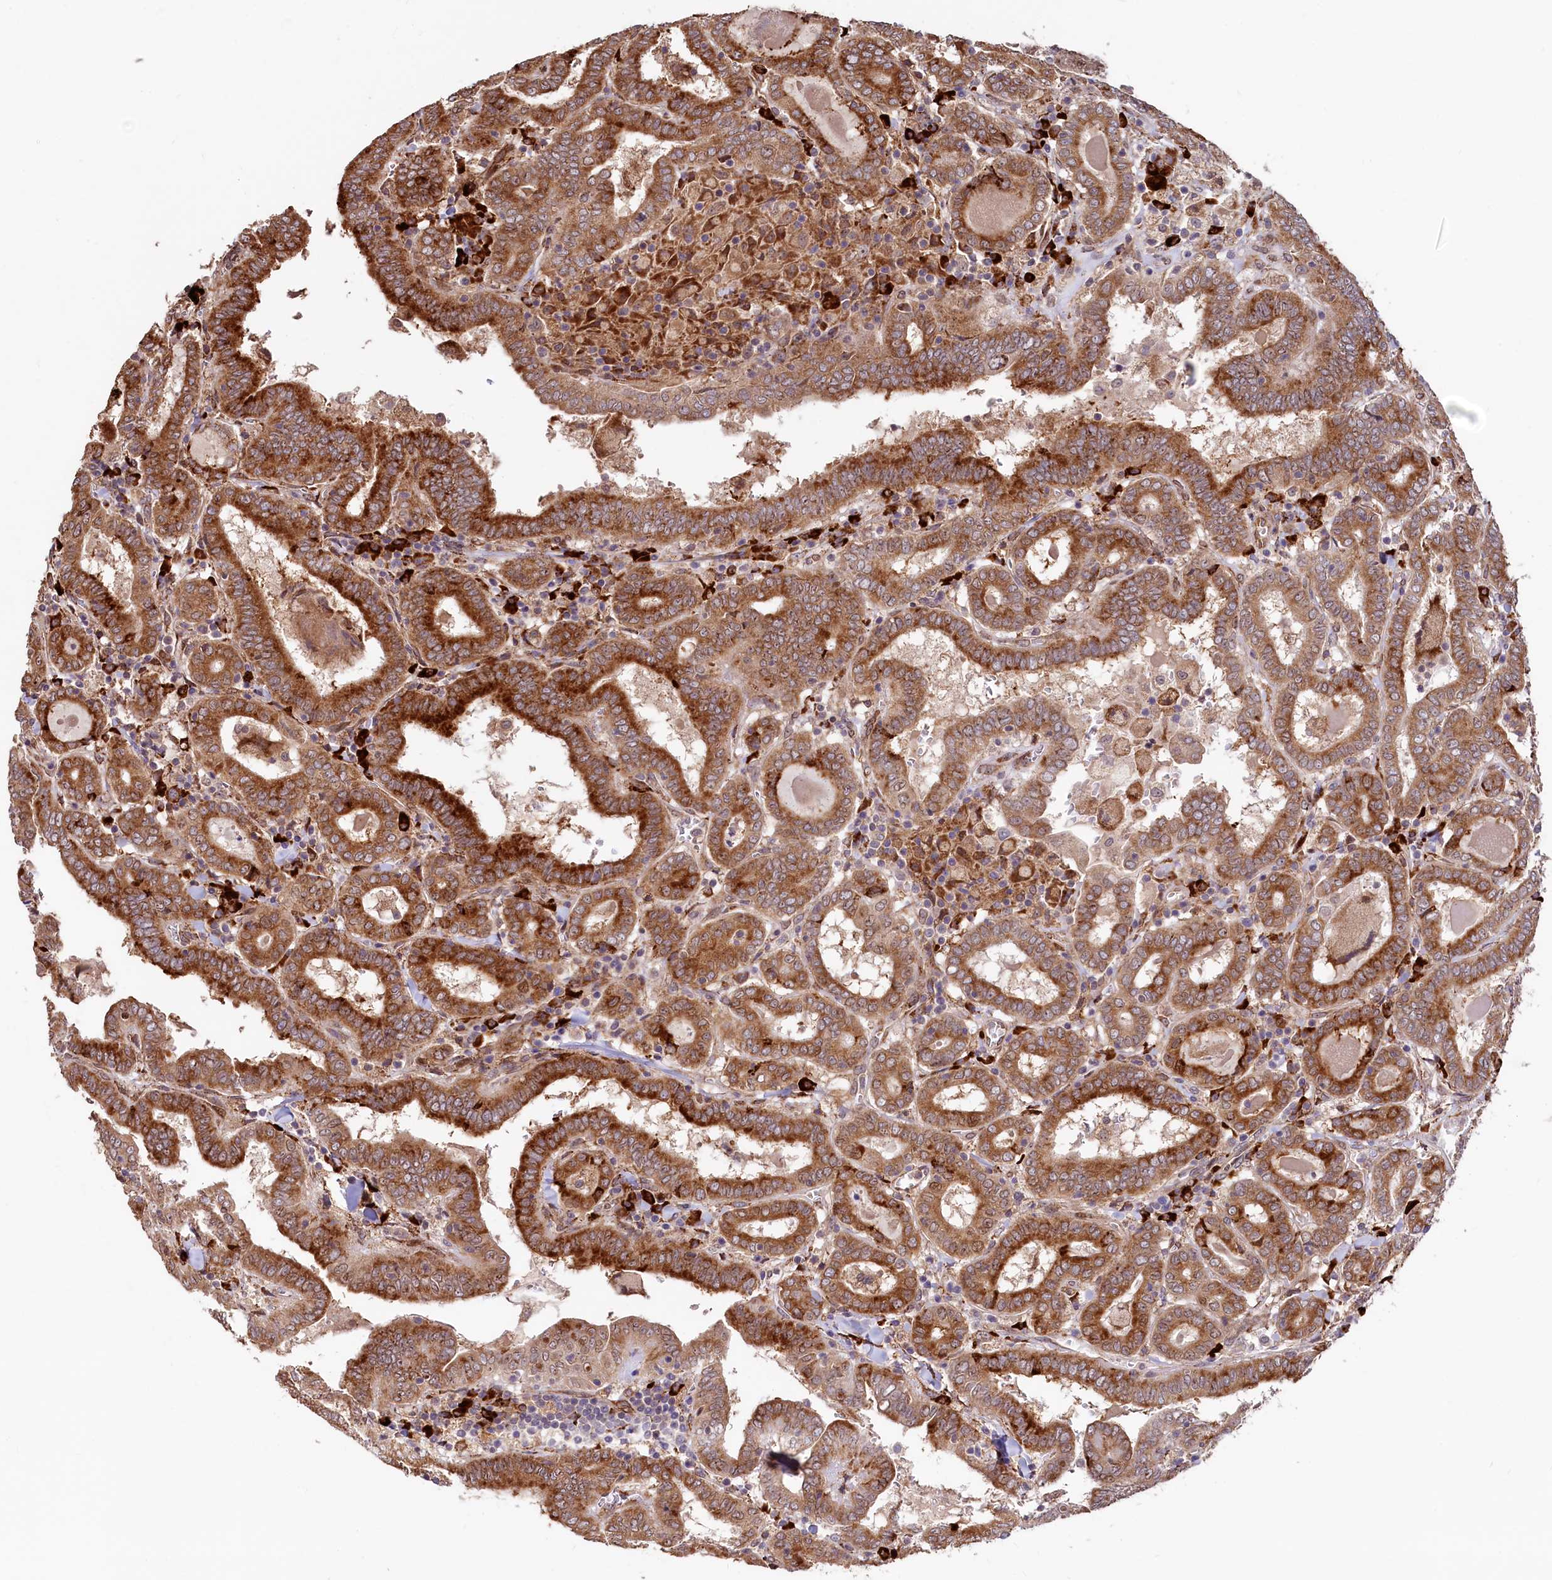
{"staining": {"intensity": "moderate", "quantity": ">75%", "location": "cytoplasmic/membranous,nuclear"}, "tissue": "thyroid cancer", "cell_type": "Tumor cells", "image_type": "cancer", "snomed": [{"axis": "morphology", "description": "Papillary adenocarcinoma, NOS"}, {"axis": "topography", "description": "Thyroid gland"}], "caption": "A brown stain highlights moderate cytoplasmic/membranous and nuclear expression of a protein in human papillary adenocarcinoma (thyroid) tumor cells.", "gene": "C5orf15", "patient": {"sex": "female", "age": 72}}